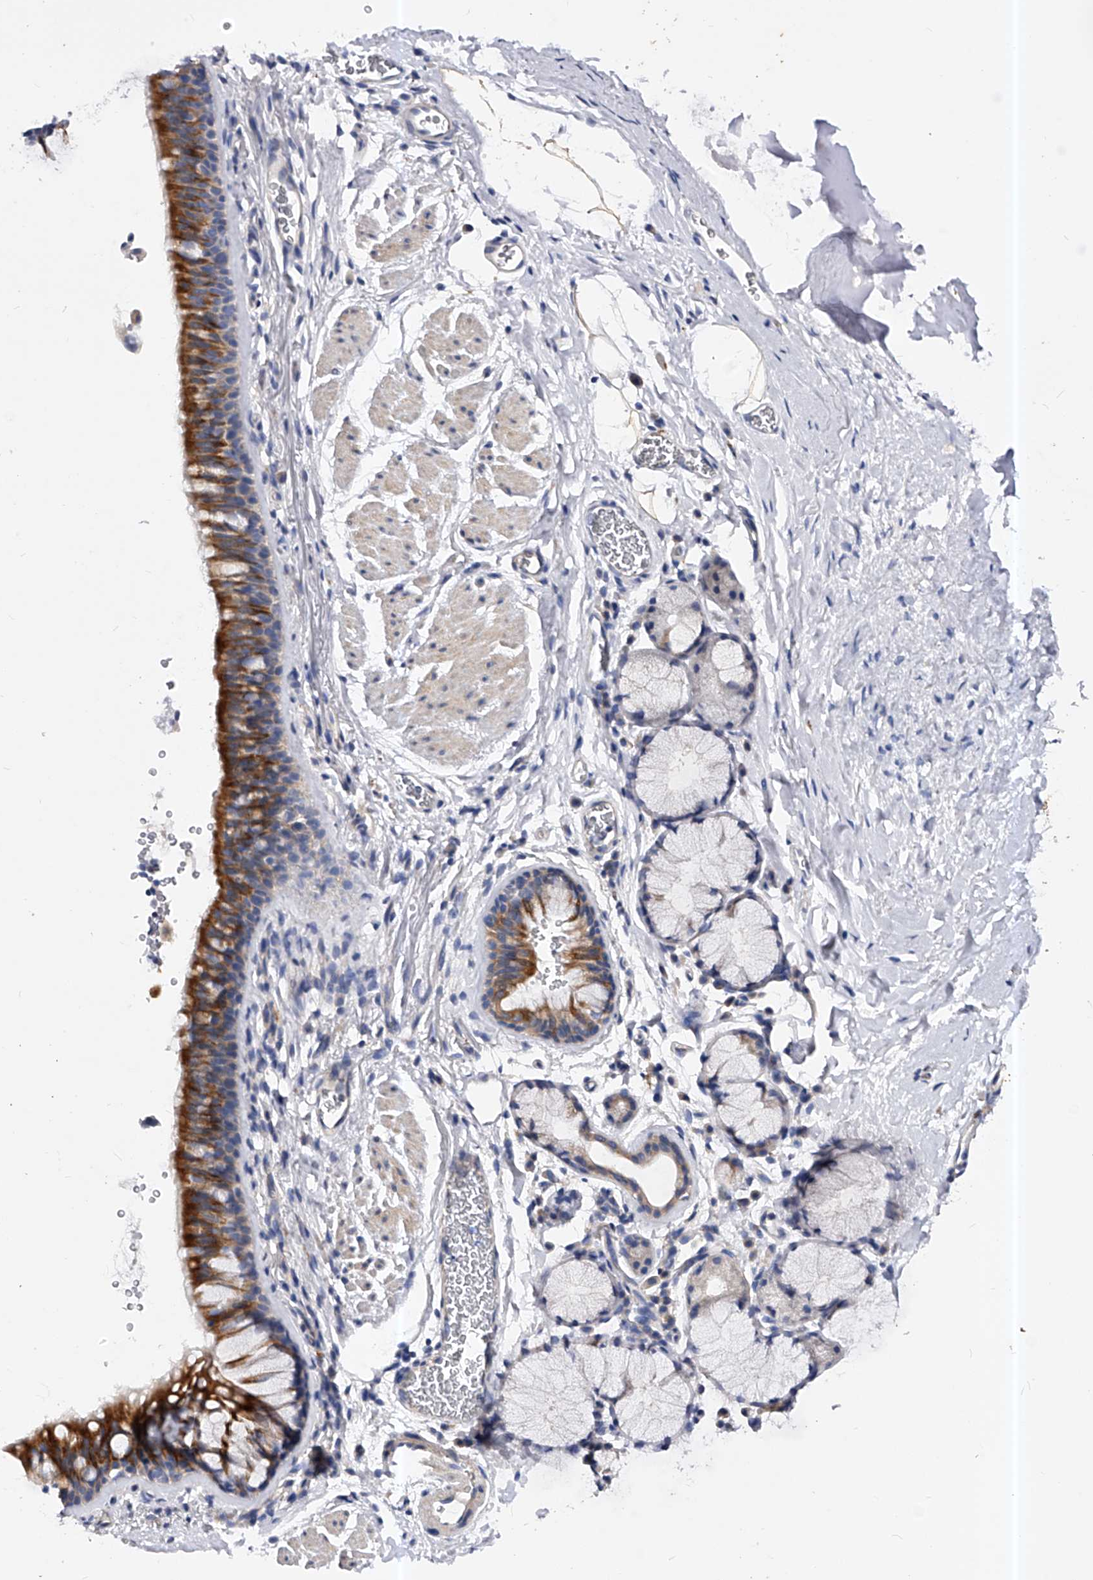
{"staining": {"intensity": "strong", "quantity": ">75%", "location": "cytoplasmic/membranous"}, "tissue": "bronchus", "cell_type": "Respiratory epithelial cells", "image_type": "normal", "snomed": [{"axis": "morphology", "description": "Normal tissue, NOS"}, {"axis": "topography", "description": "Cartilage tissue"}, {"axis": "topography", "description": "Bronchus"}], "caption": "Immunohistochemistry photomicrograph of normal bronchus: human bronchus stained using immunohistochemistry (IHC) demonstrates high levels of strong protein expression localized specifically in the cytoplasmic/membranous of respiratory epithelial cells, appearing as a cytoplasmic/membranous brown color.", "gene": "PPP5C", "patient": {"sex": "female", "age": 53}}